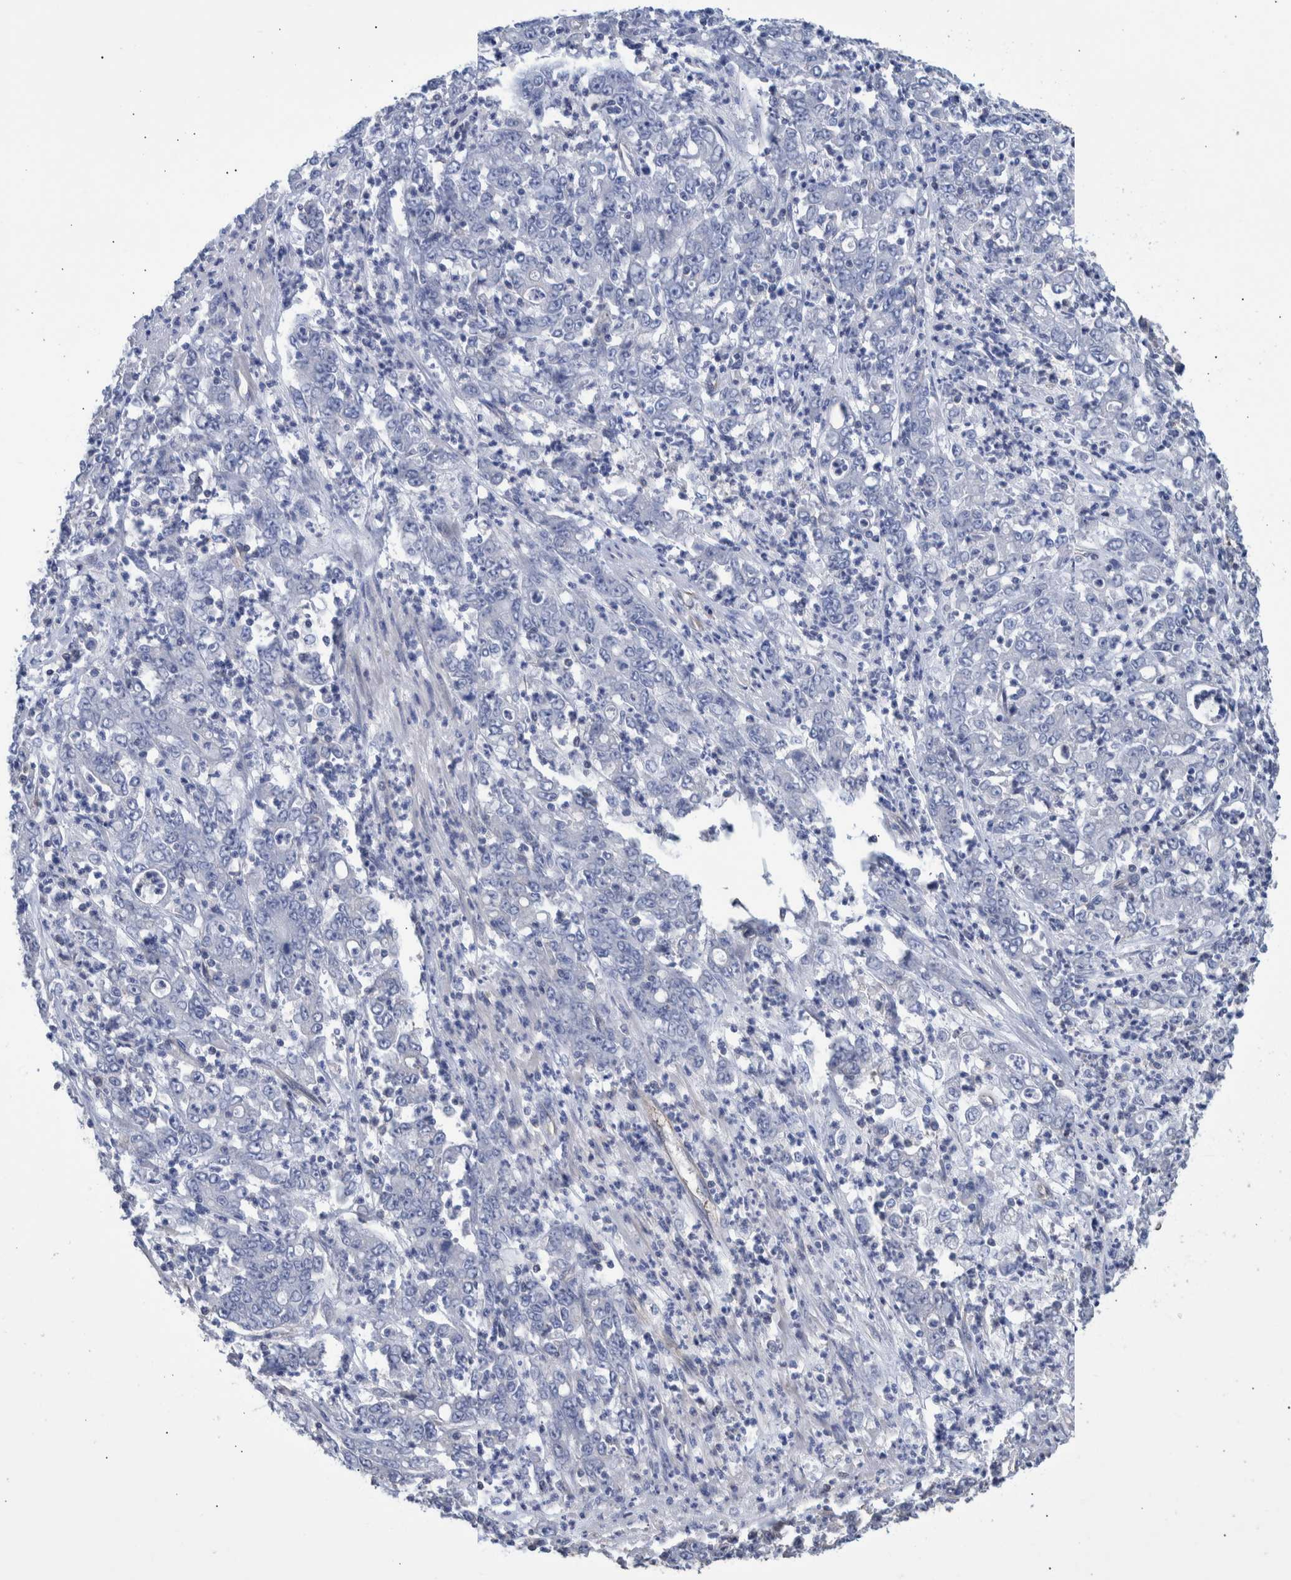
{"staining": {"intensity": "negative", "quantity": "none", "location": "none"}, "tissue": "stomach cancer", "cell_type": "Tumor cells", "image_type": "cancer", "snomed": [{"axis": "morphology", "description": "Adenocarcinoma, NOS"}, {"axis": "topography", "description": "Stomach, lower"}], "caption": "Immunohistochemistry photomicrograph of neoplastic tissue: human stomach adenocarcinoma stained with DAB (3,3'-diaminobenzidine) demonstrates no significant protein staining in tumor cells. The staining was performed using DAB to visualize the protein expression in brown, while the nuclei were stained in blue with hematoxylin (Magnification: 20x).", "gene": "PPP3CC", "patient": {"sex": "female", "age": 71}}